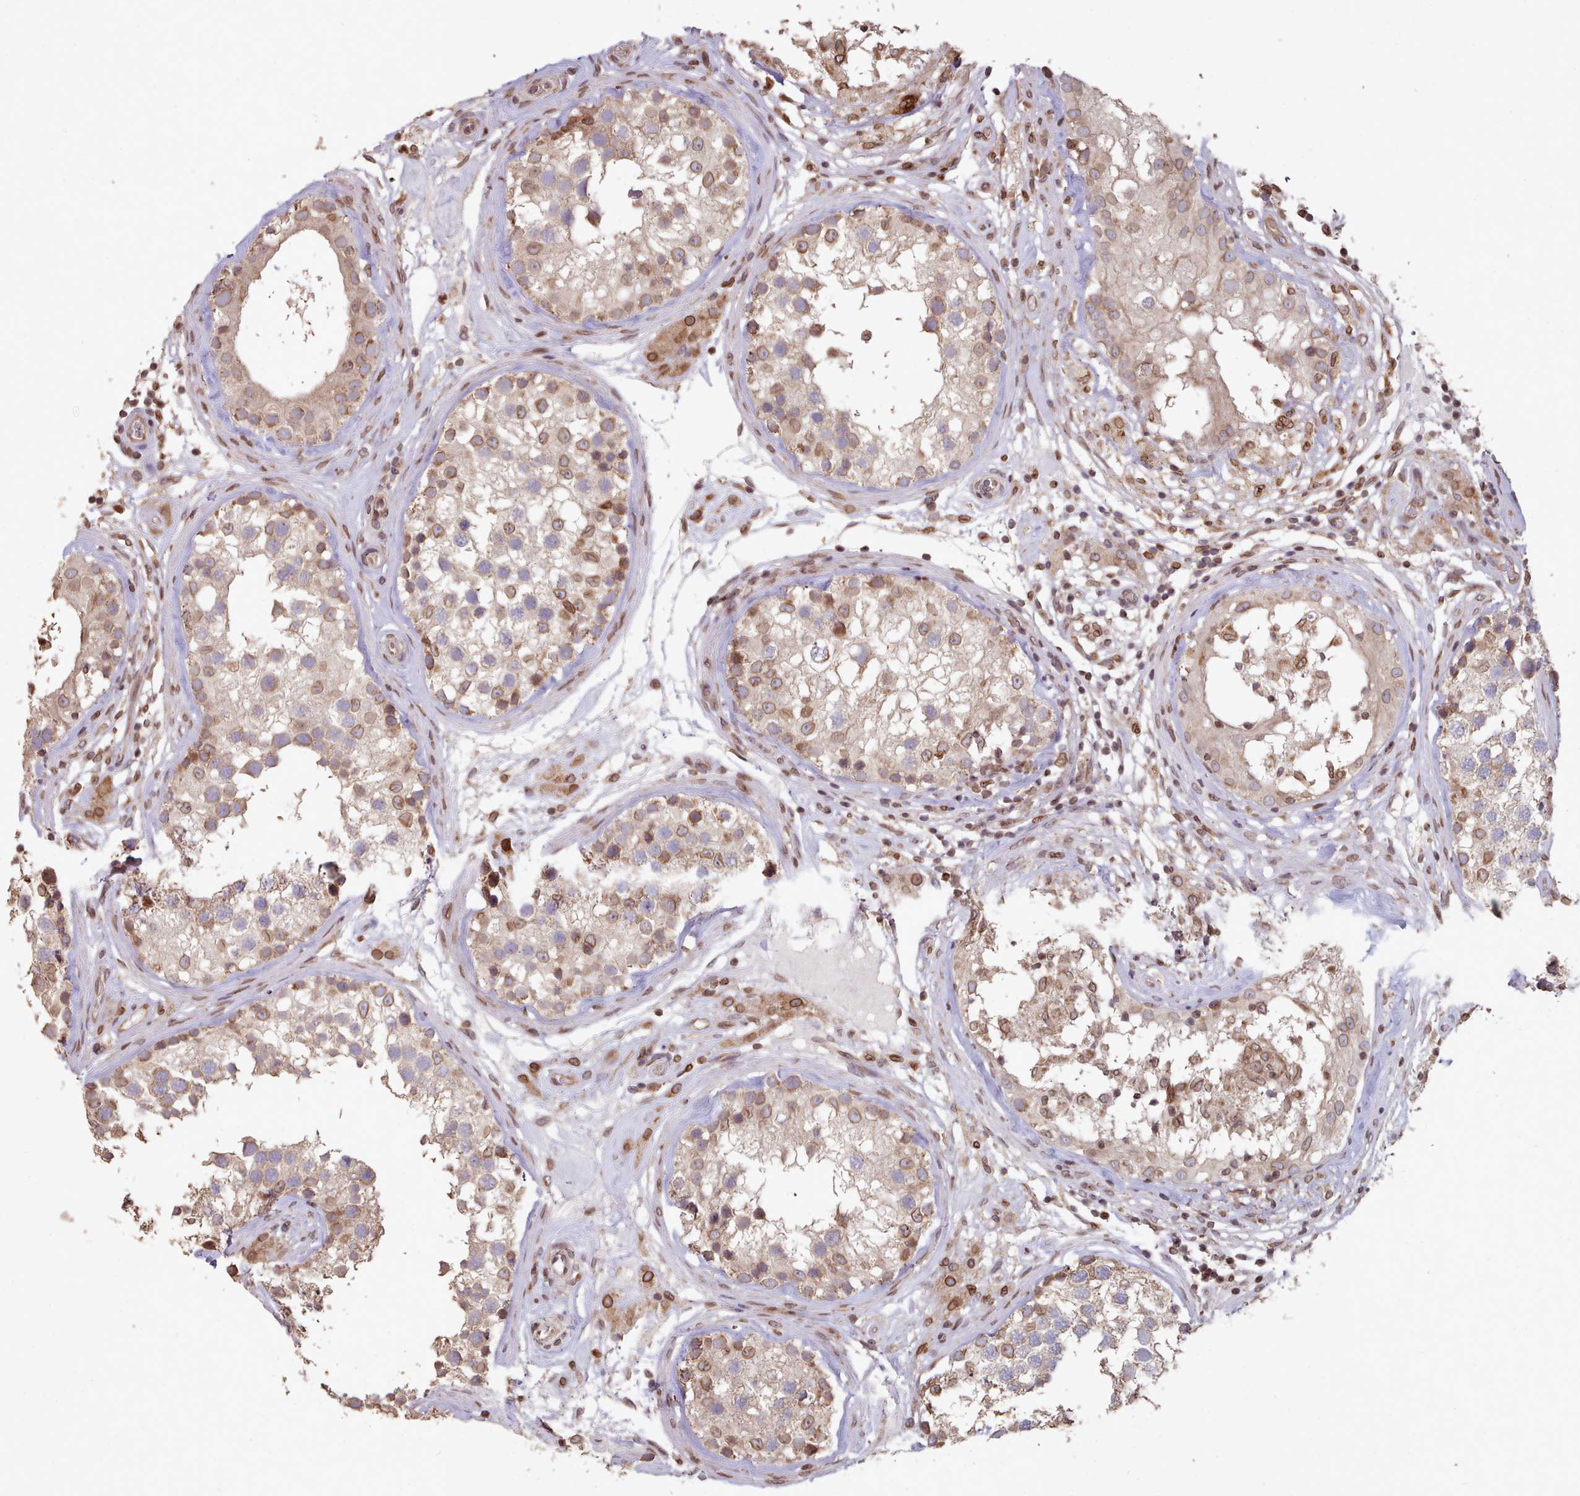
{"staining": {"intensity": "moderate", "quantity": ">75%", "location": "cytoplasmic/membranous,nuclear"}, "tissue": "testis", "cell_type": "Cells in seminiferous ducts", "image_type": "normal", "snomed": [{"axis": "morphology", "description": "Normal tissue, NOS"}, {"axis": "topography", "description": "Testis"}], "caption": "Human testis stained for a protein (brown) displays moderate cytoplasmic/membranous,nuclear positive positivity in about >75% of cells in seminiferous ducts.", "gene": "TOR1AIP1", "patient": {"sex": "male", "age": 46}}